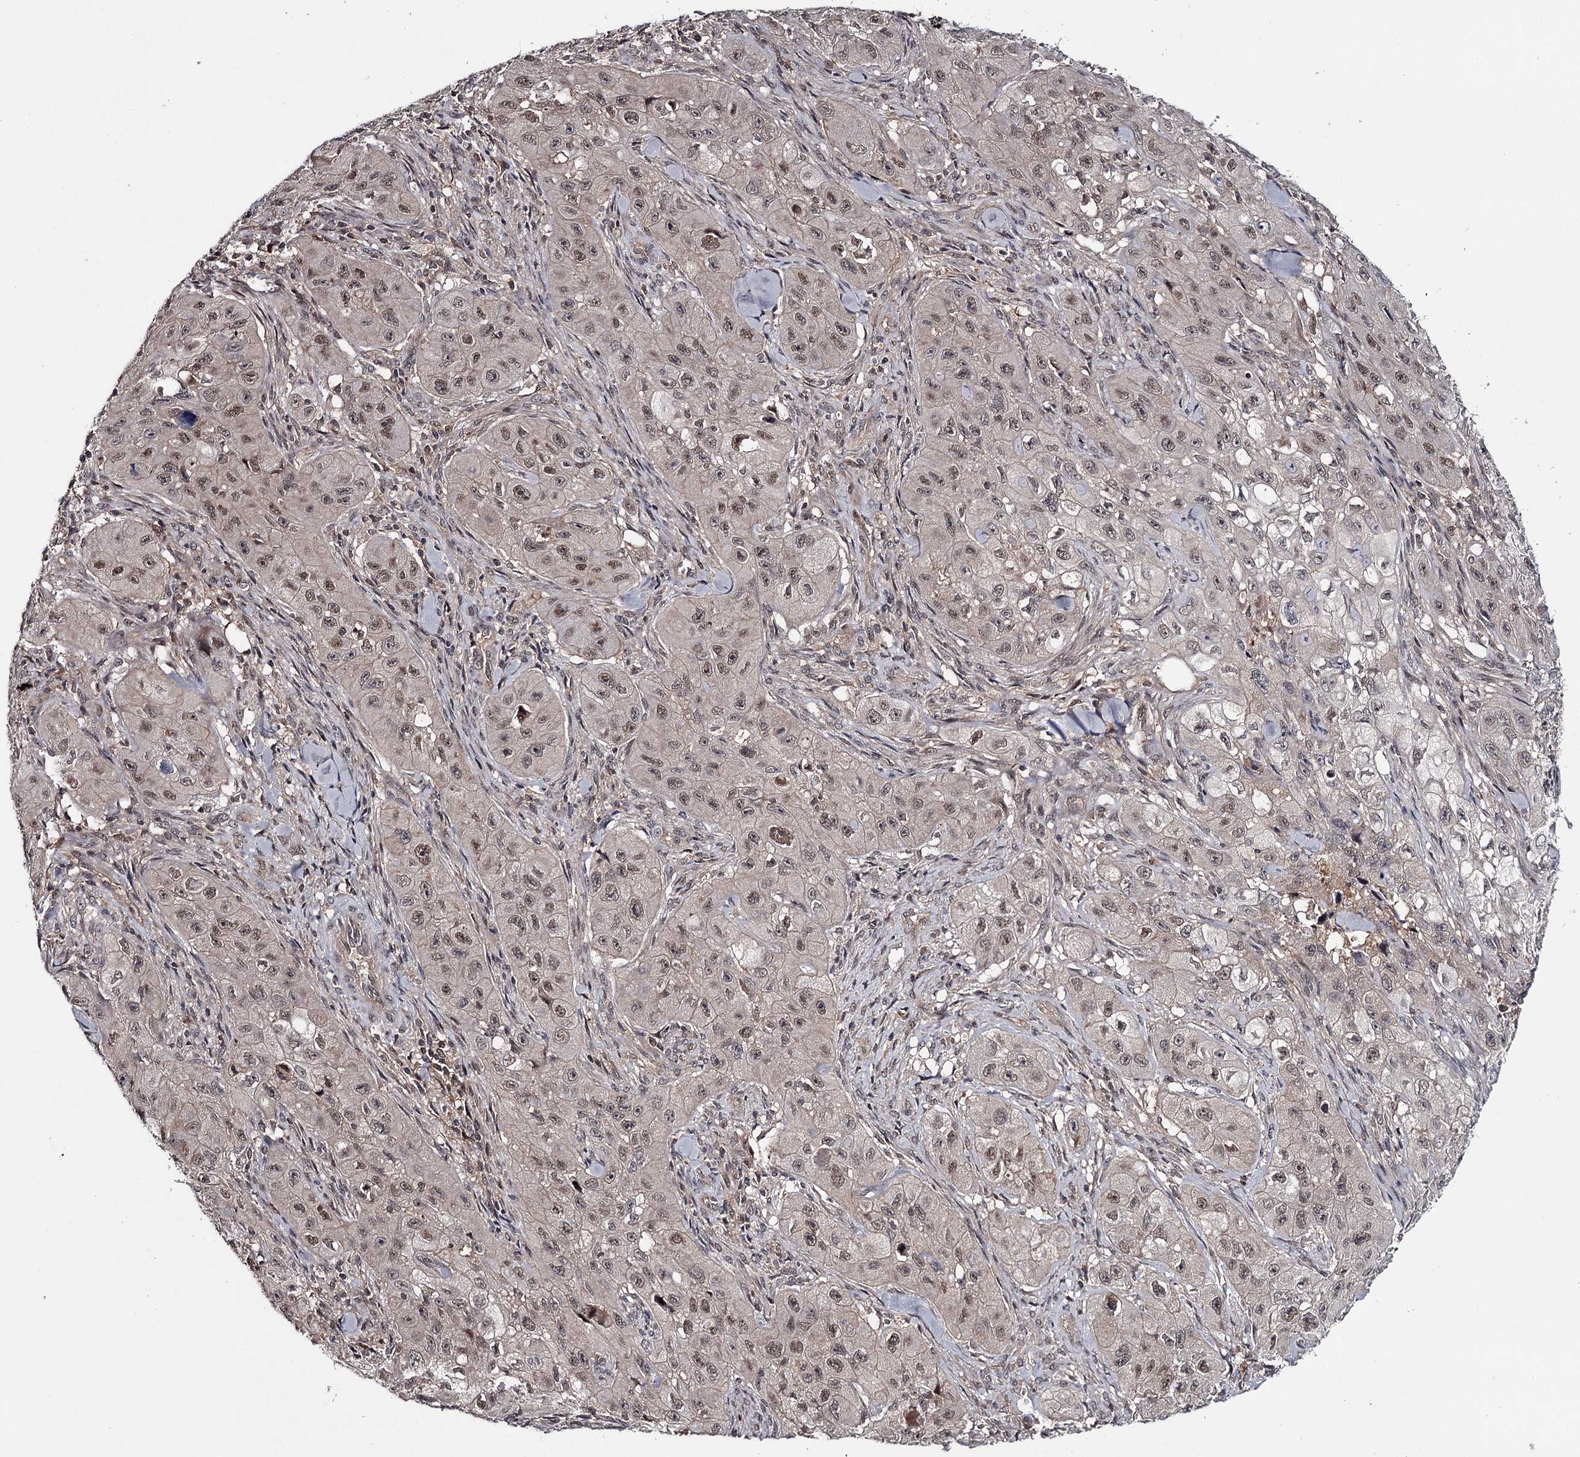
{"staining": {"intensity": "weak", "quantity": "<25%", "location": "nuclear"}, "tissue": "skin cancer", "cell_type": "Tumor cells", "image_type": "cancer", "snomed": [{"axis": "morphology", "description": "Squamous cell carcinoma, NOS"}, {"axis": "topography", "description": "Skin"}, {"axis": "topography", "description": "Subcutis"}], "caption": "The immunohistochemistry micrograph has no significant expression in tumor cells of squamous cell carcinoma (skin) tissue.", "gene": "GTSF1", "patient": {"sex": "male", "age": 73}}